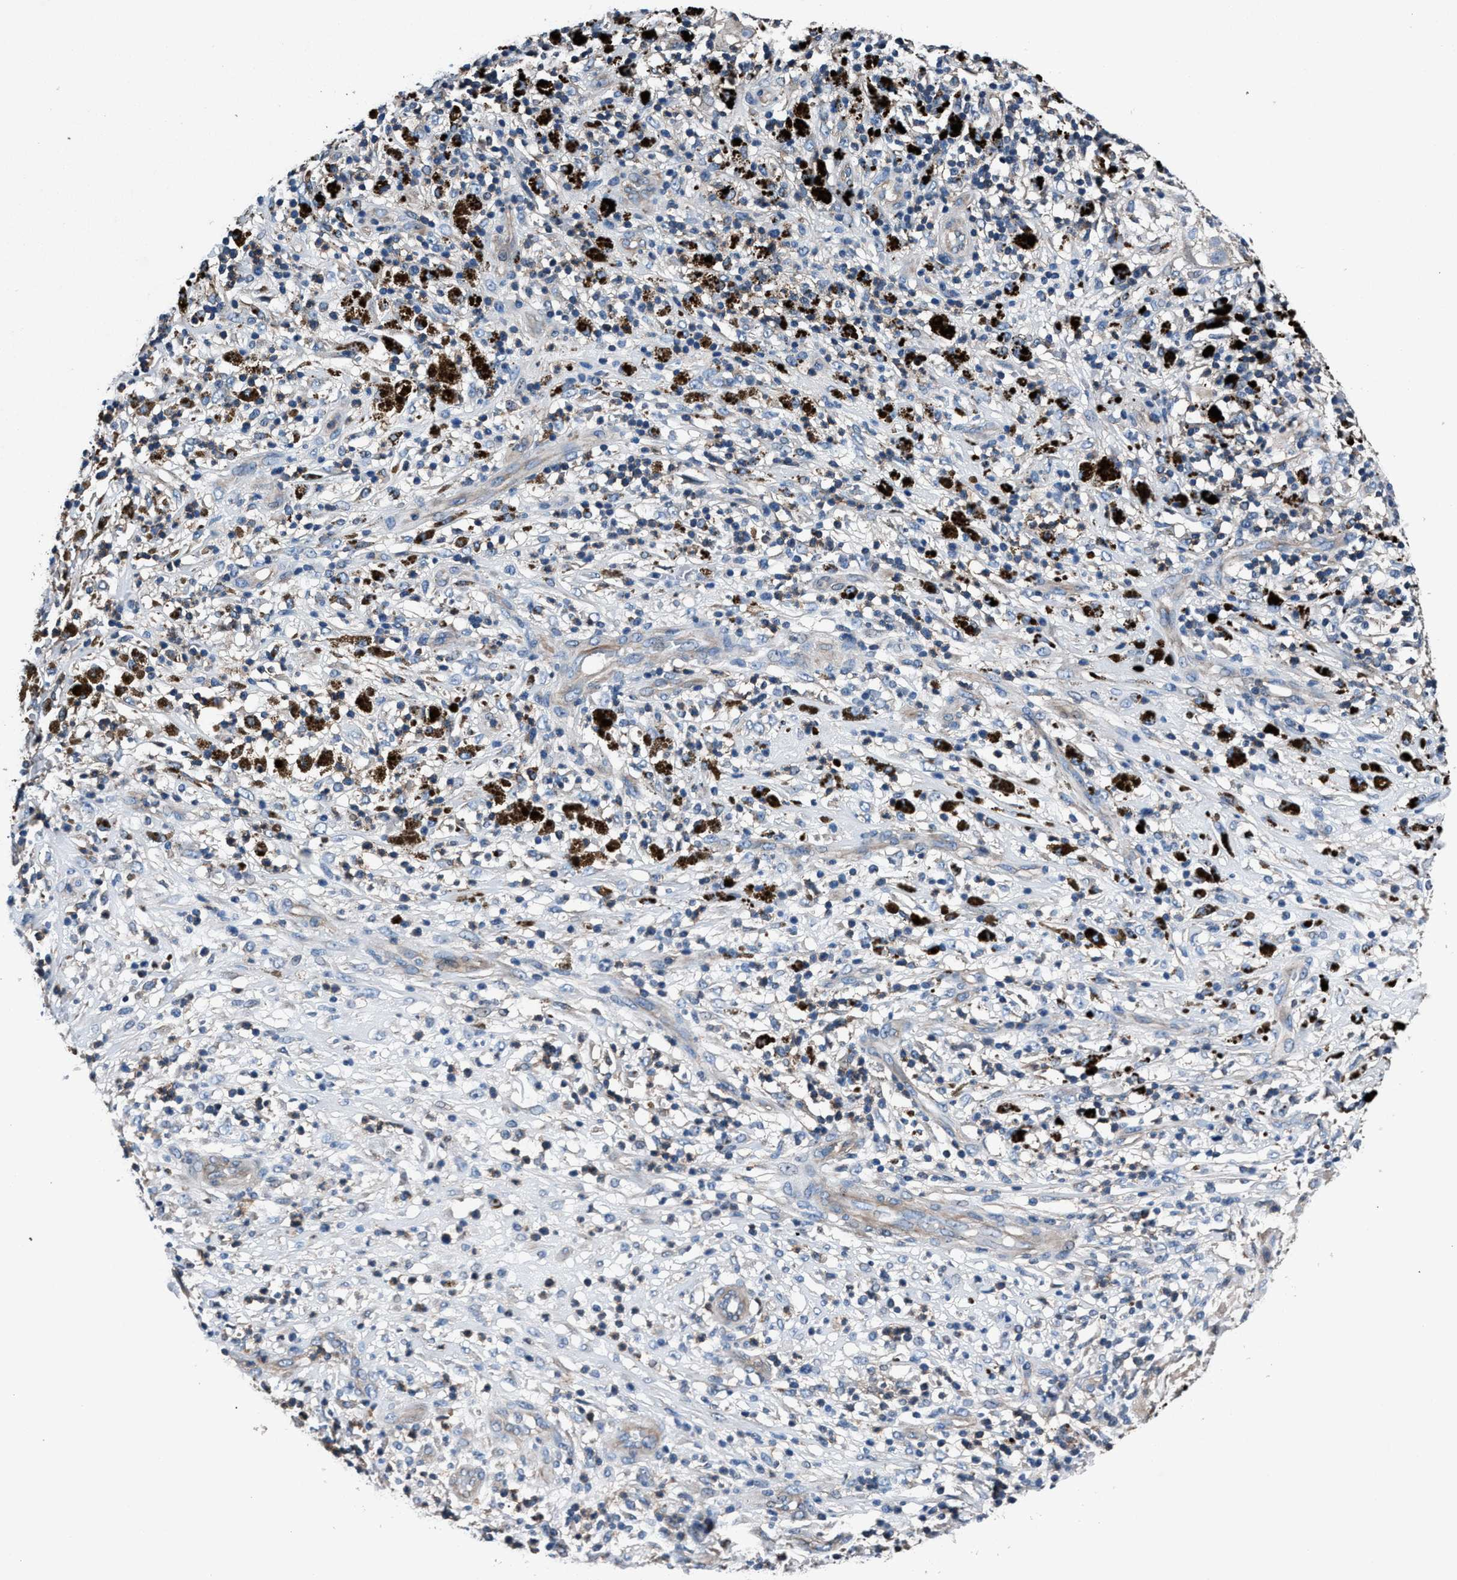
{"staining": {"intensity": "weak", "quantity": "<25%", "location": "cytoplasmic/membranous"}, "tissue": "melanoma", "cell_type": "Tumor cells", "image_type": "cancer", "snomed": [{"axis": "morphology", "description": "Necrosis, NOS"}, {"axis": "morphology", "description": "Malignant melanoma, NOS"}, {"axis": "topography", "description": "Skin"}], "caption": "The histopathology image displays no staining of tumor cells in malignant melanoma.", "gene": "MFSD11", "patient": {"sex": "female", "age": 87}}